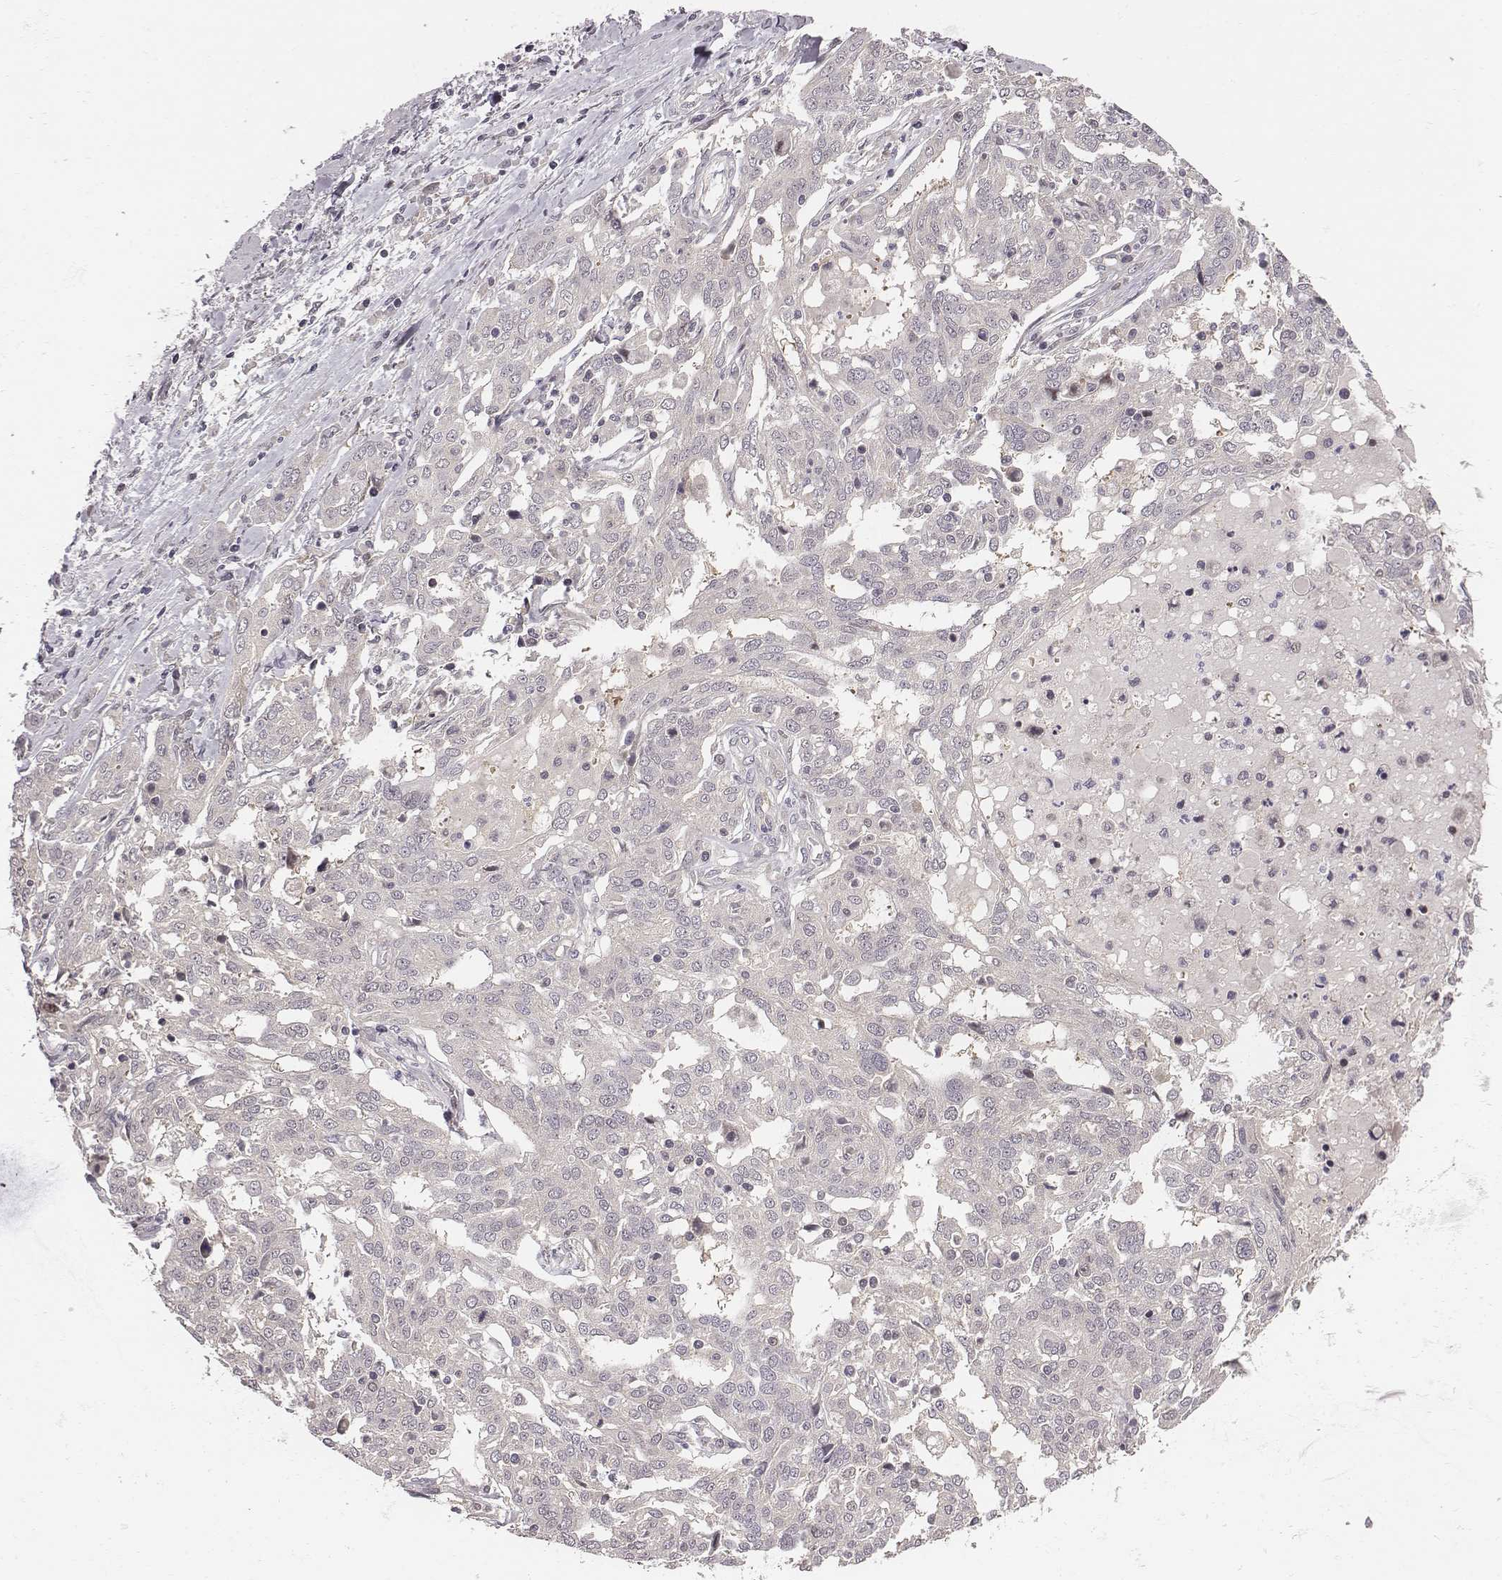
{"staining": {"intensity": "negative", "quantity": "none", "location": "none"}, "tissue": "ovarian cancer", "cell_type": "Tumor cells", "image_type": "cancer", "snomed": [{"axis": "morphology", "description": "Cystadenocarcinoma, serous, NOS"}, {"axis": "topography", "description": "Ovary"}], "caption": "A micrograph of human serous cystadenocarcinoma (ovarian) is negative for staining in tumor cells.", "gene": "SMURF2", "patient": {"sex": "female", "age": 67}}